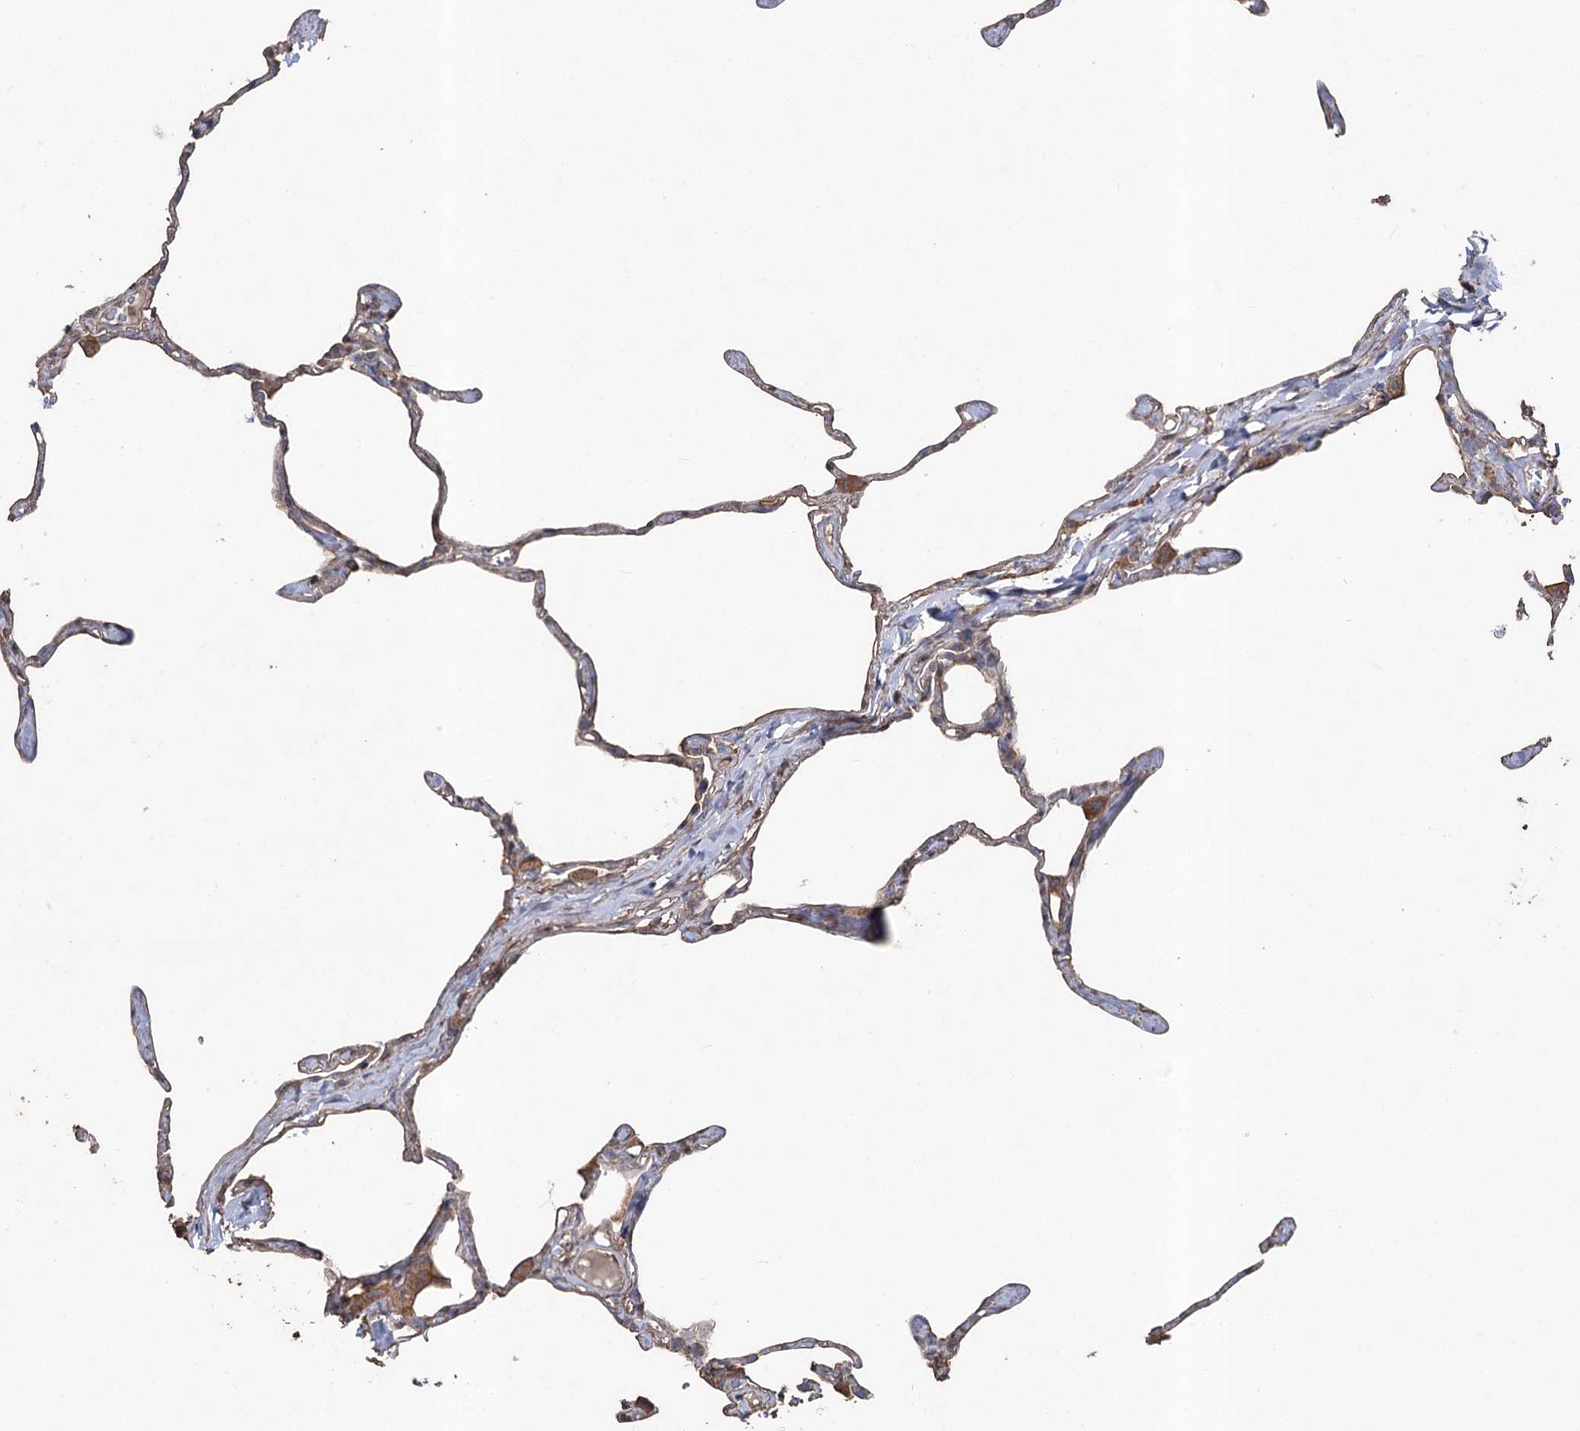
{"staining": {"intensity": "weak", "quantity": "25%-75%", "location": "cytoplasmic/membranous"}, "tissue": "lung", "cell_type": "Alveolar cells", "image_type": "normal", "snomed": [{"axis": "morphology", "description": "Normal tissue, NOS"}, {"axis": "topography", "description": "Lung"}], "caption": "Unremarkable lung exhibits weak cytoplasmic/membranous staining in approximately 25%-75% of alveolar cells, visualized by immunohistochemistry.", "gene": "FAM13B", "patient": {"sex": "male", "age": 65}}